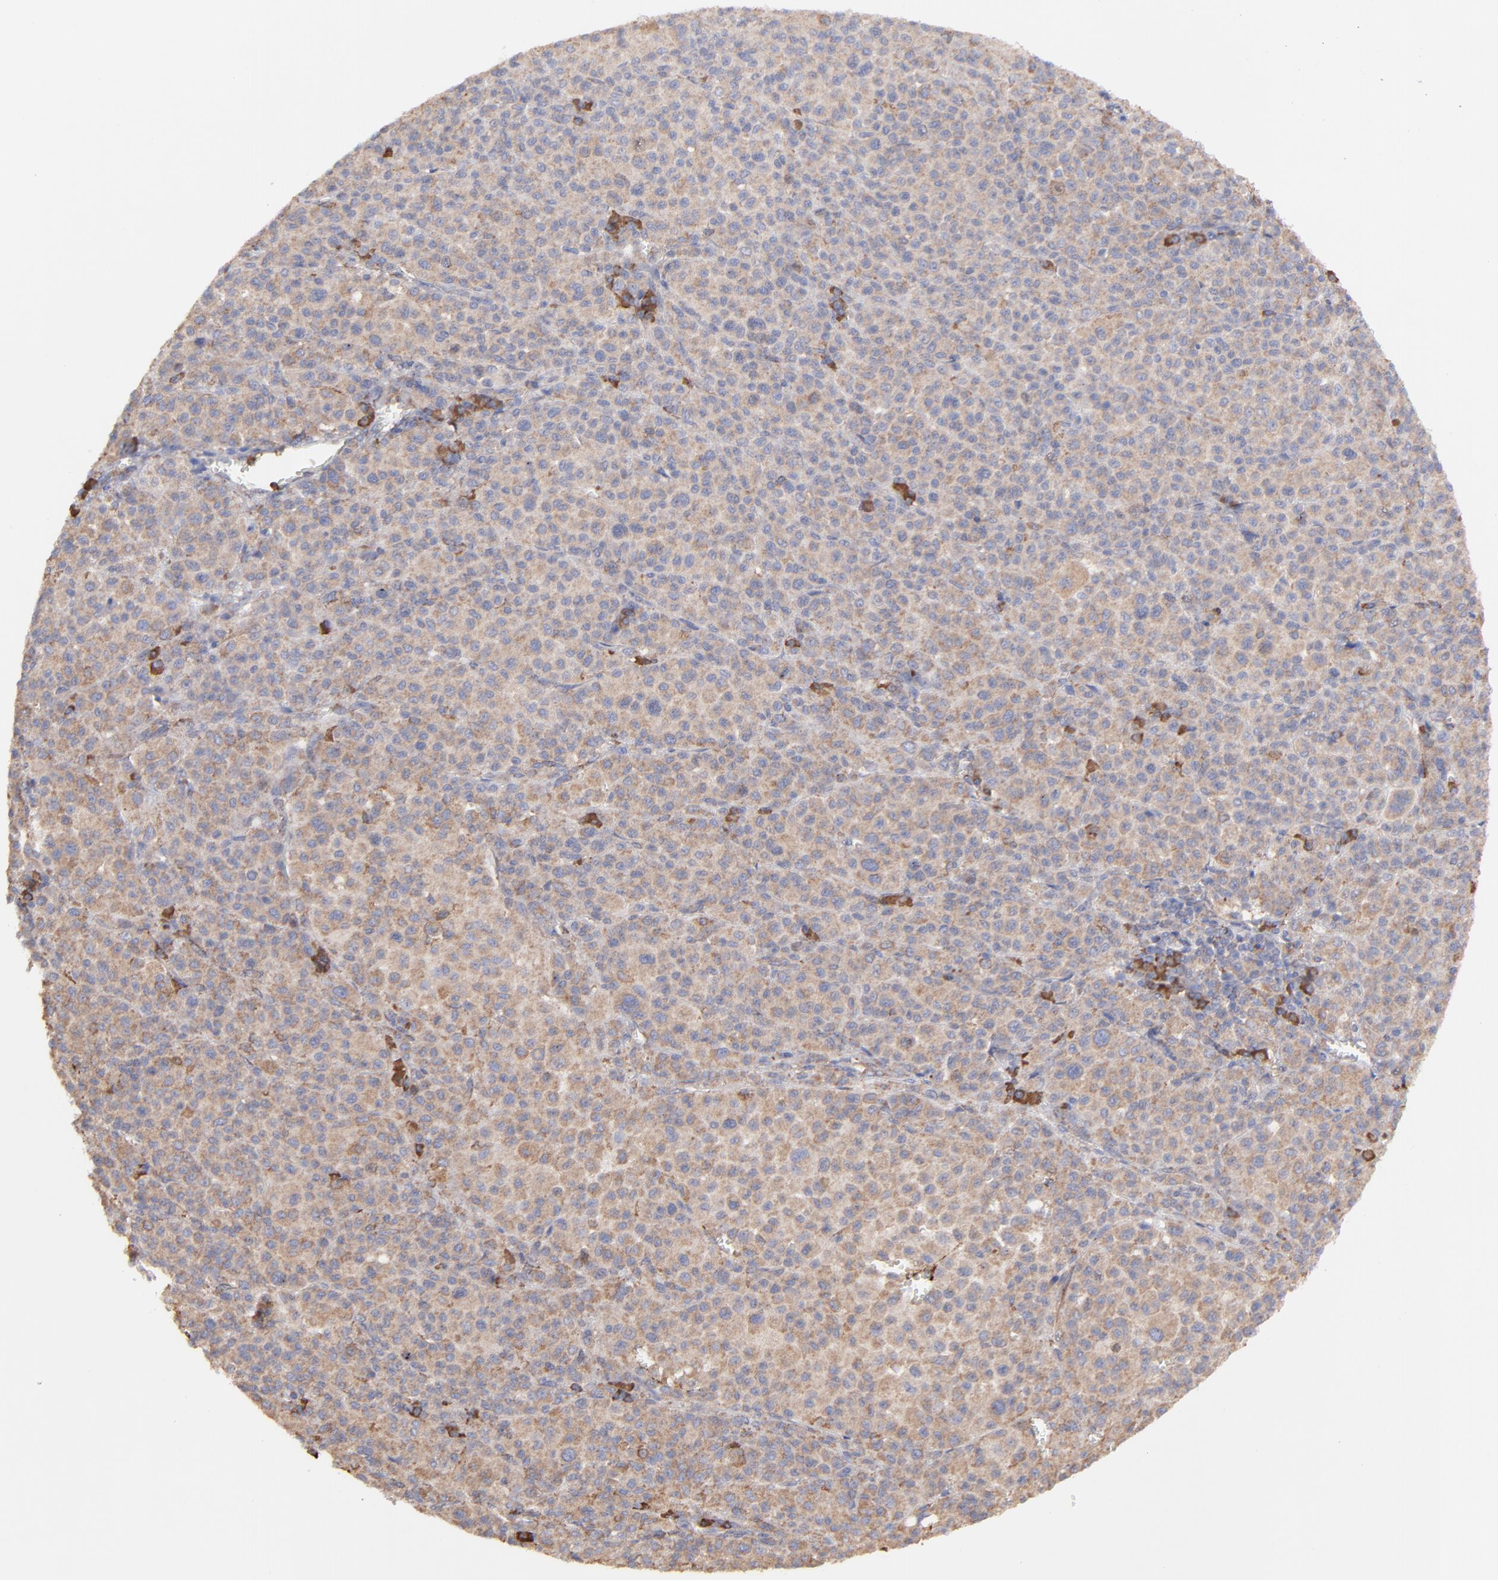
{"staining": {"intensity": "weak", "quantity": ">75%", "location": "cytoplasmic/membranous"}, "tissue": "melanoma", "cell_type": "Tumor cells", "image_type": "cancer", "snomed": [{"axis": "morphology", "description": "Malignant melanoma, Metastatic site"}, {"axis": "topography", "description": "Skin"}], "caption": "Malignant melanoma (metastatic site) stained for a protein (brown) displays weak cytoplasmic/membranous positive staining in about >75% of tumor cells.", "gene": "PFKM", "patient": {"sex": "female", "age": 74}}